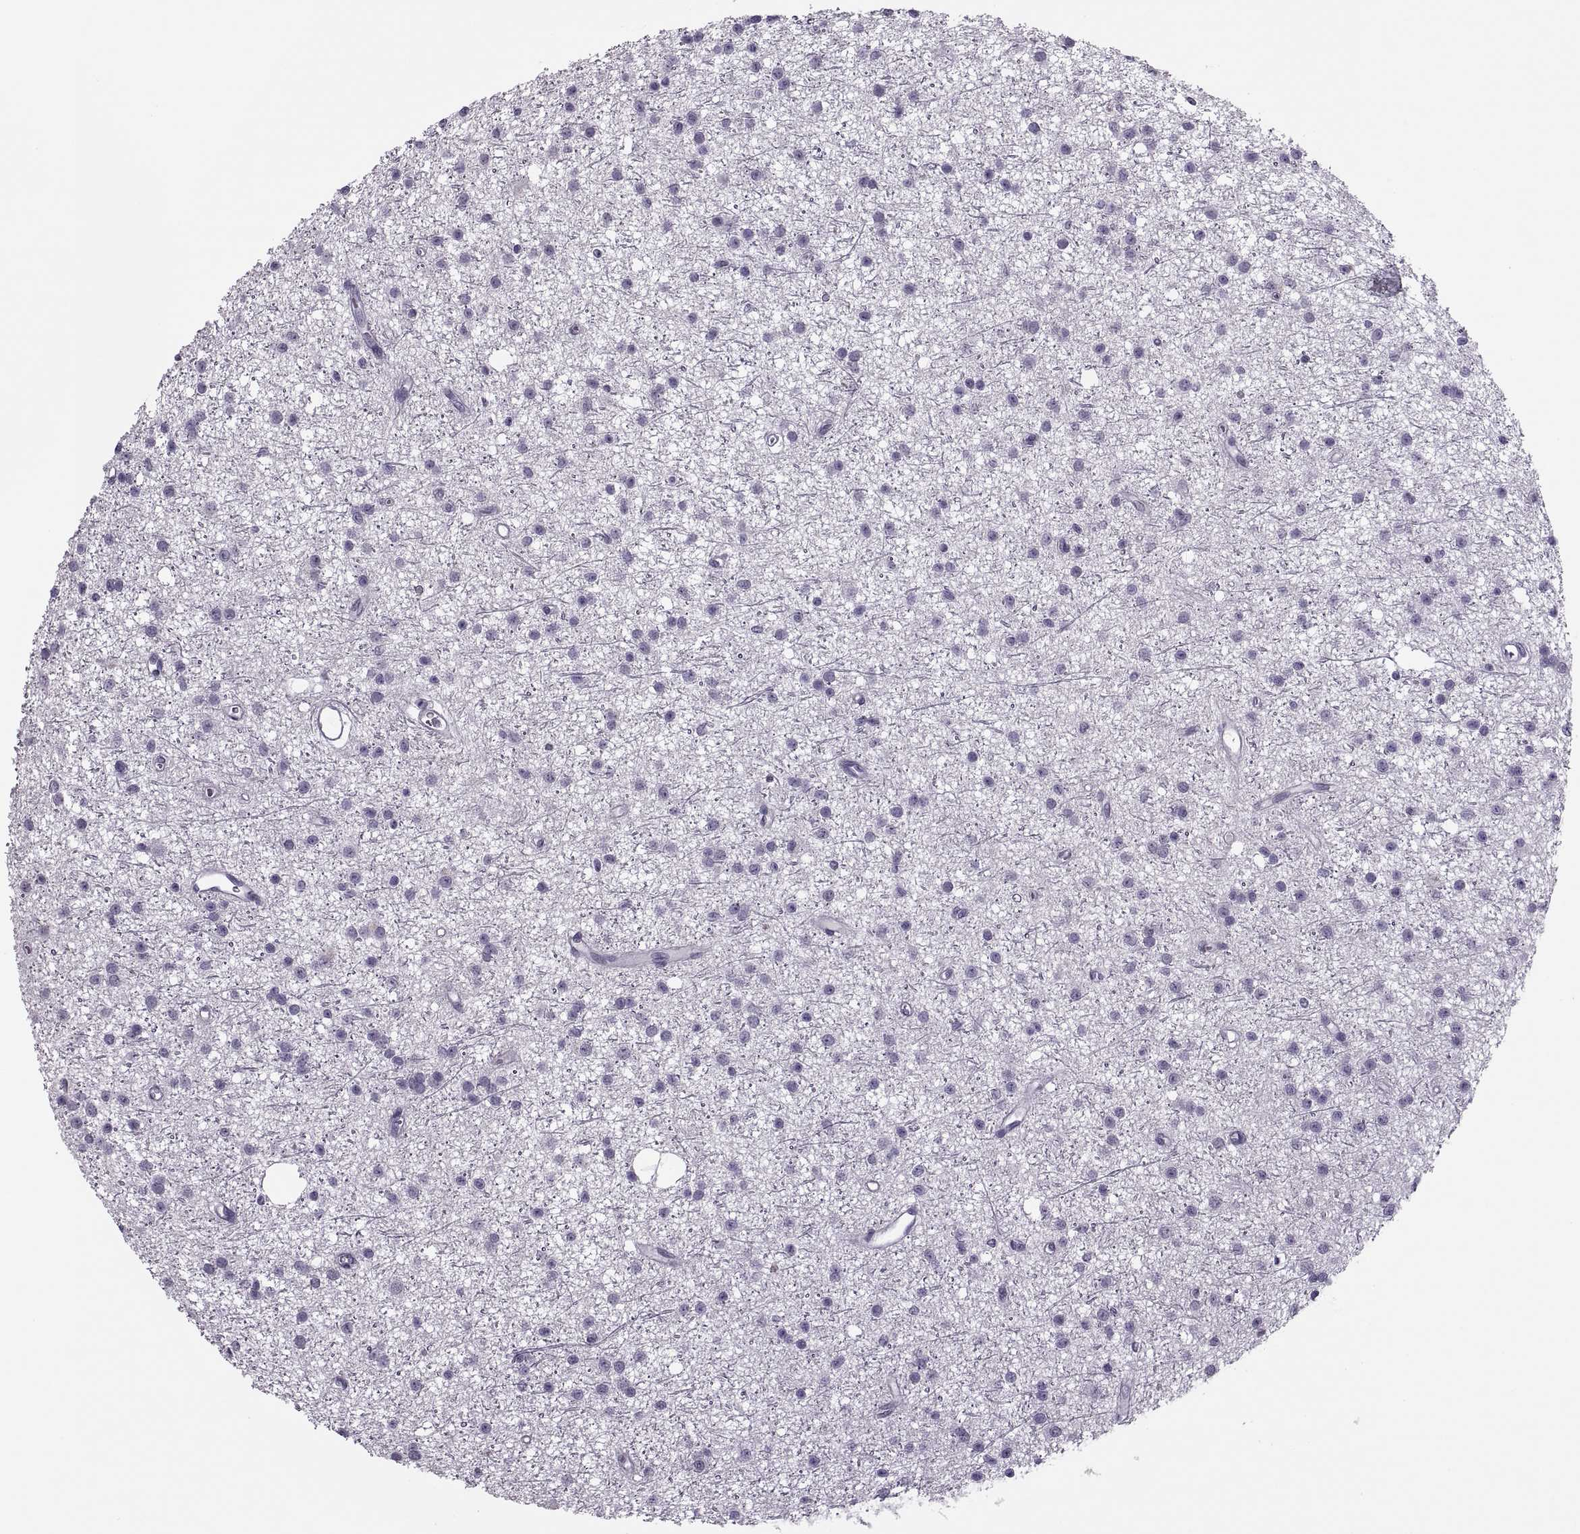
{"staining": {"intensity": "negative", "quantity": "none", "location": "none"}, "tissue": "glioma", "cell_type": "Tumor cells", "image_type": "cancer", "snomed": [{"axis": "morphology", "description": "Glioma, malignant, Low grade"}, {"axis": "topography", "description": "Brain"}], "caption": "Tumor cells are negative for brown protein staining in glioma.", "gene": "SYNGR4", "patient": {"sex": "male", "age": 27}}